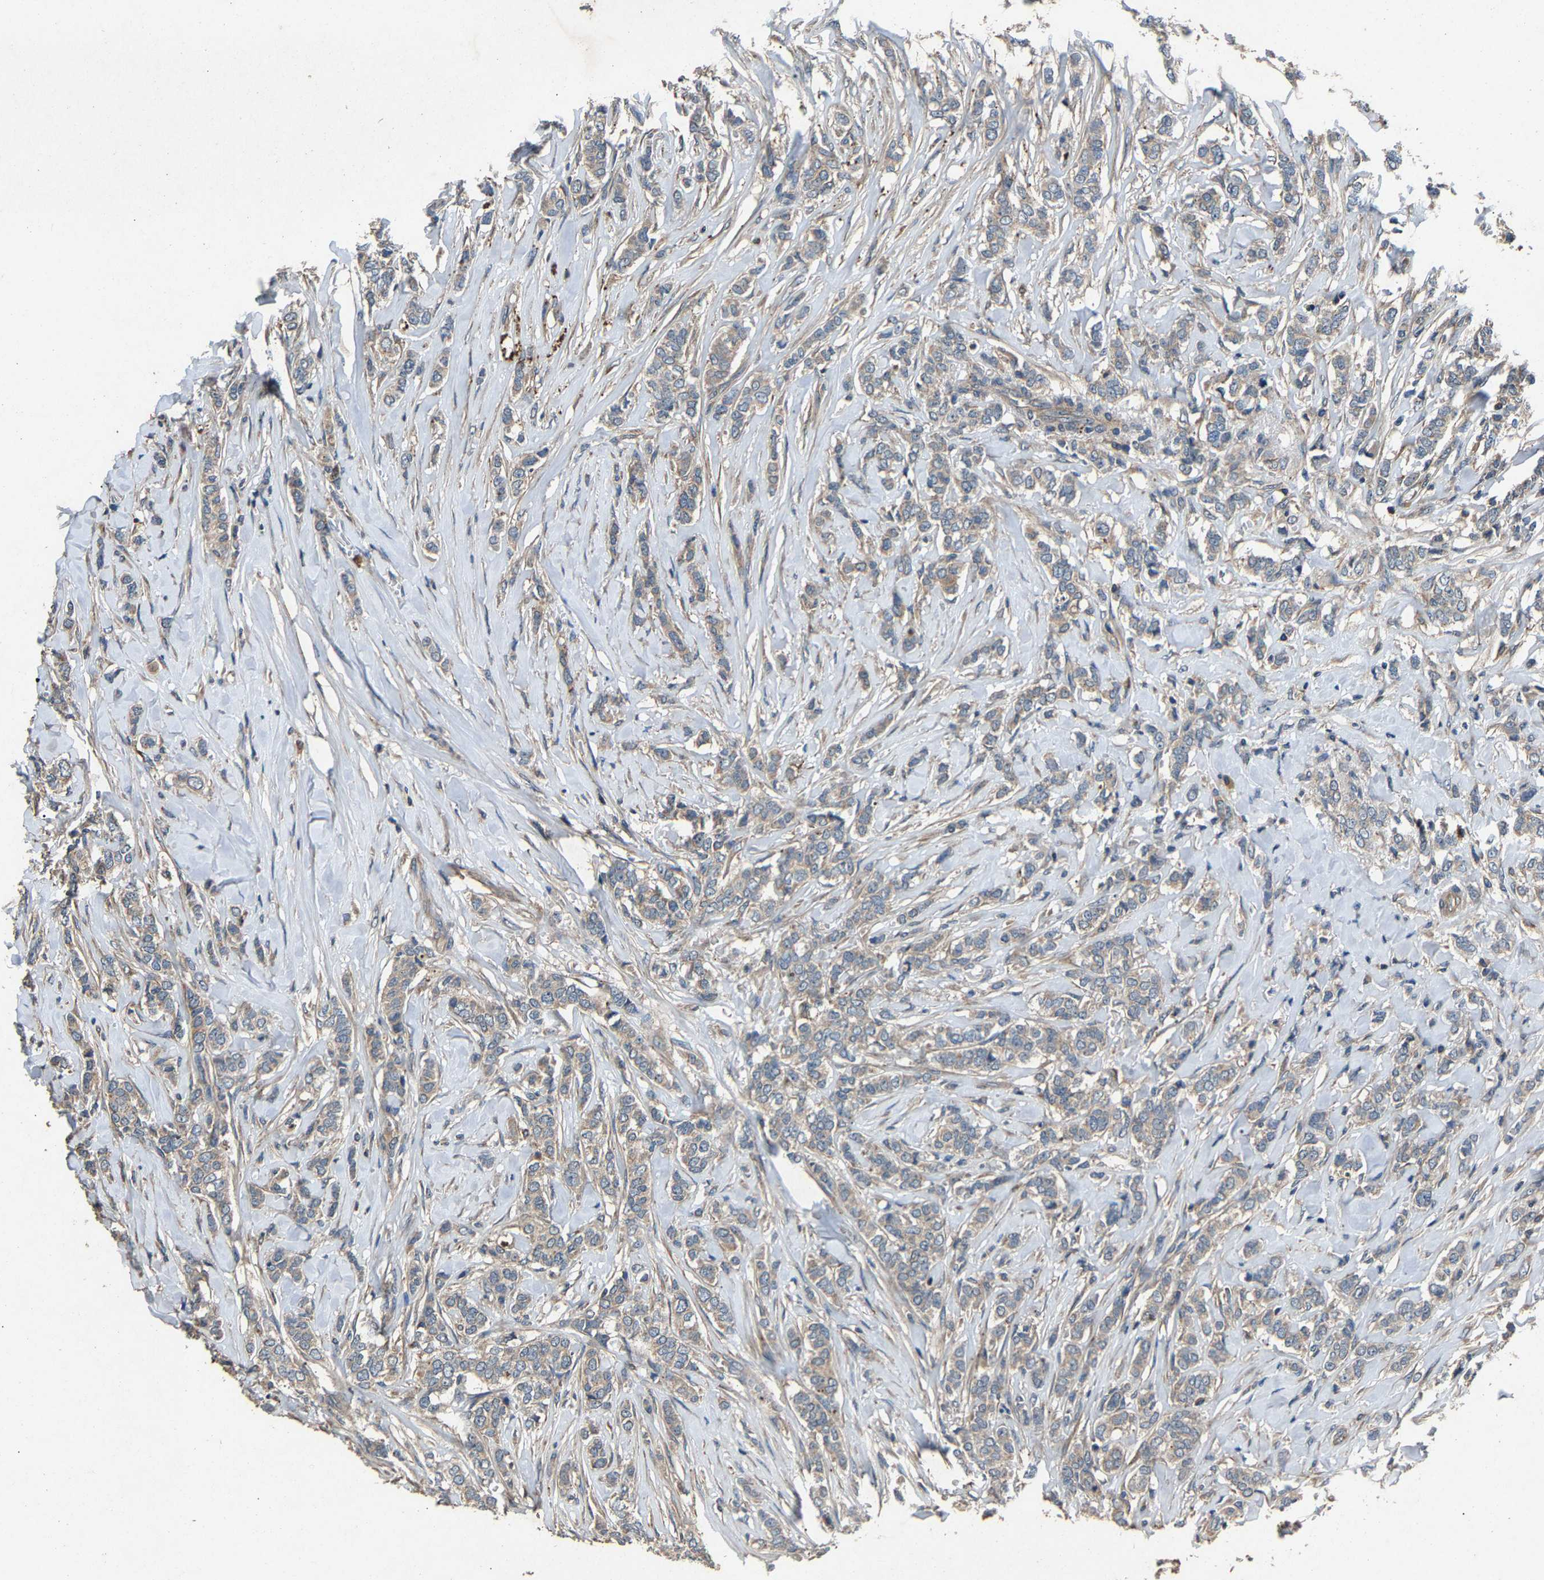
{"staining": {"intensity": "weak", "quantity": ">75%", "location": "cytoplasmic/membranous"}, "tissue": "breast cancer", "cell_type": "Tumor cells", "image_type": "cancer", "snomed": [{"axis": "morphology", "description": "Lobular carcinoma"}, {"axis": "topography", "description": "Skin"}, {"axis": "topography", "description": "Breast"}], "caption": "Breast cancer stained with DAB immunohistochemistry reveals low levels of weak cytoplasmic/membranous staining in approximately >75% of tumor cells.", "gene": "PPID", "patient": {"sex": "female", "age": 46}}